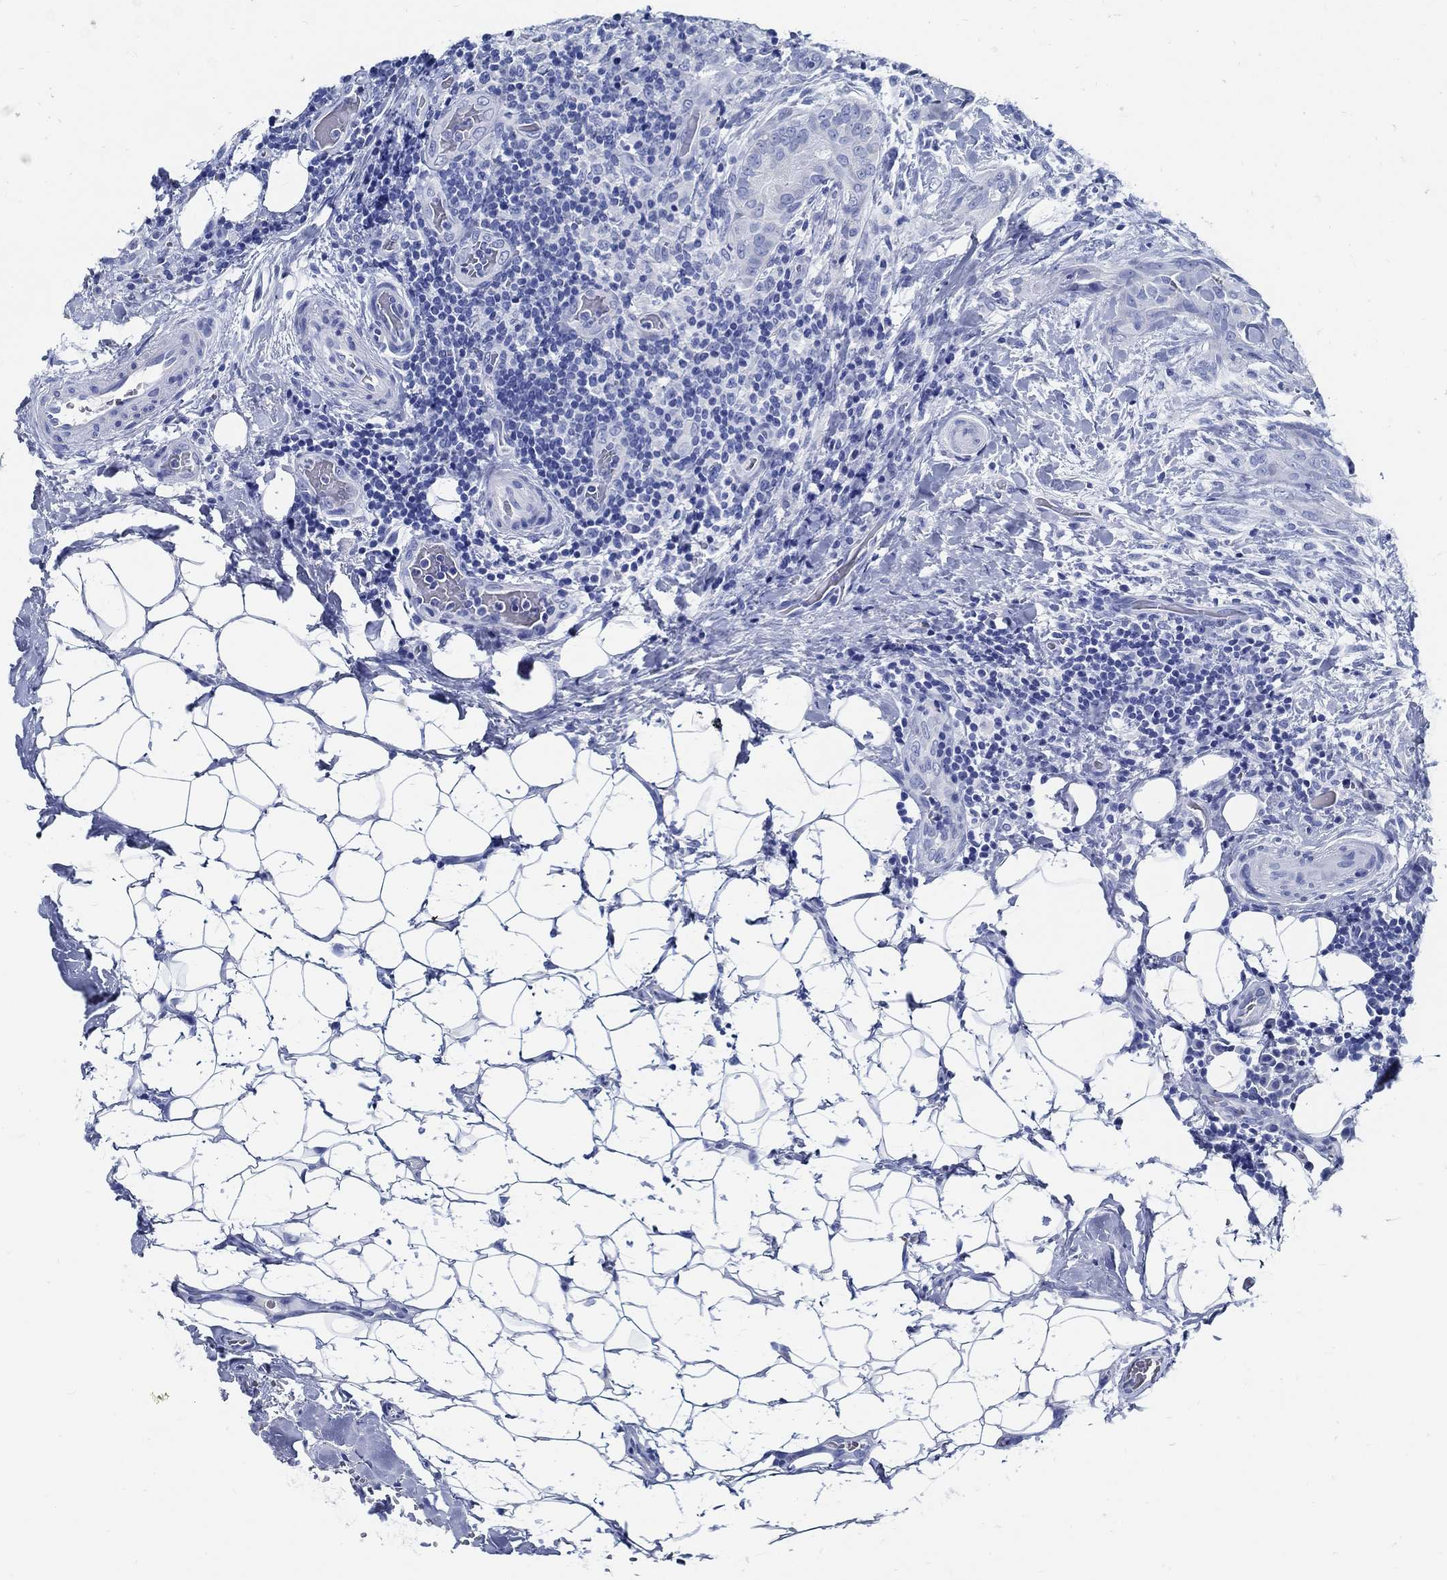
{"staining": {"intensity": "negative", "quantity": "none", "location": "none"}, "tissue": "thyroid cancer", "cell_type": "Tumor cells", "image_type": "cancer", "snomed": [{"axis": "morphology", "description": "Papillary adenocarcinoma, NOS"}, {"axis": "topography", "description": "Thyroid gland"}], "caption": "Immunohistochemistry (IHC) micrograph of human papillary adenocarcinoma (thyroid) stained for a protein (brown), which displays no positivity in tumor cells.", "gene": "SLC45A1", "patient": {"sex": "male", "age": 61}}